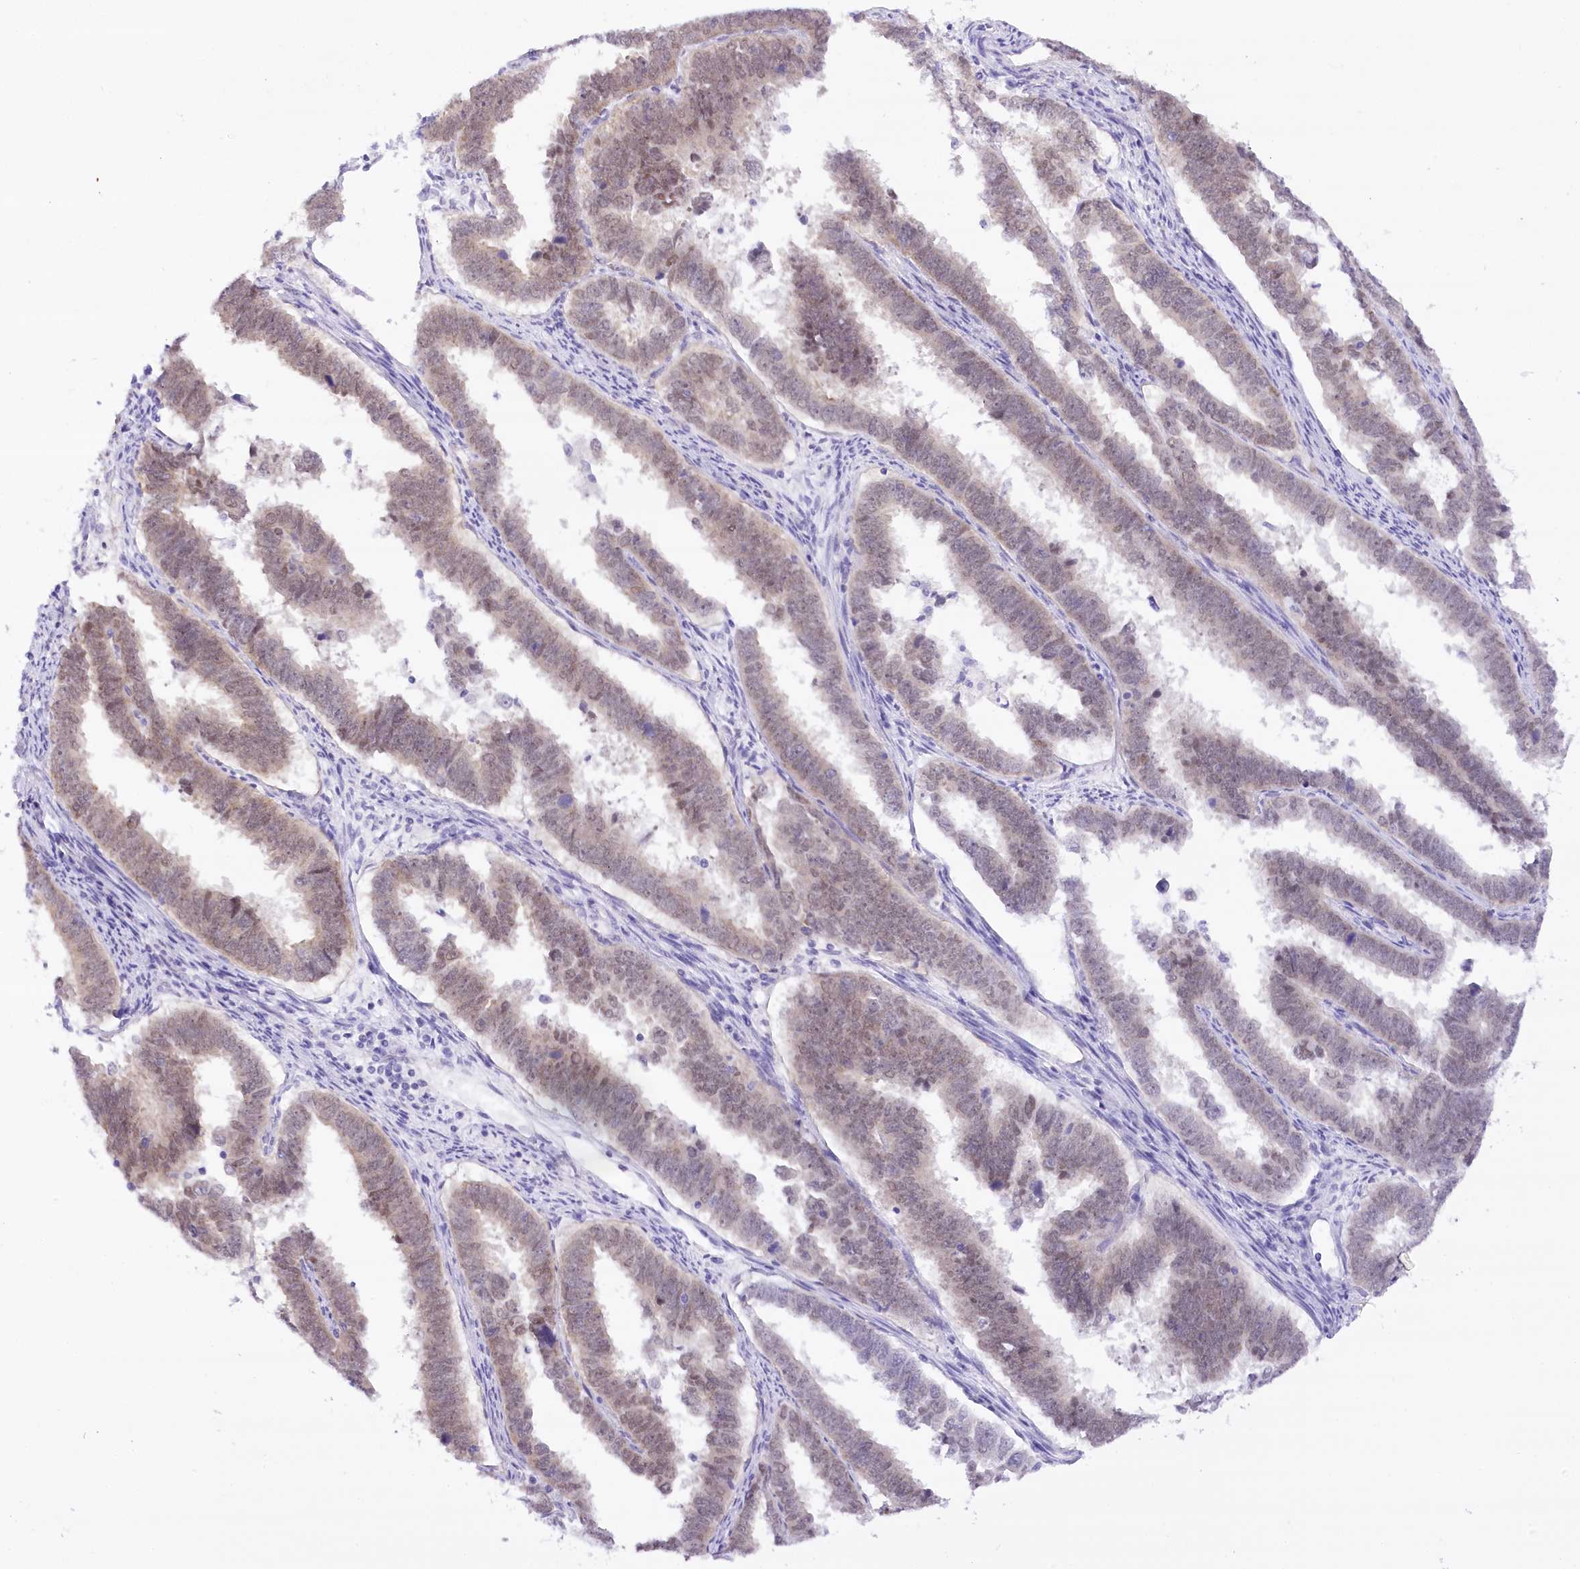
{"staining": {"intensity": "weak", "quantity": "25%-75%", "location": "cytoplasmic/membranous,nuclear"}, "tissue": "endometrial cancer", "cell_type": "Tumor cells", "image_type": "cancer", "snomed": [{"axis": "morphology", "description": "Adenocarcinoma, NOS"}, {"axis": "topography", "description": "Endometrium"}], "caption": "DAB immunohistochemical staining of human endometrial adenocarcinoma reveals weak cytoplasmic/membranous and nuclear protein positivity in about 25%-75% of tumor cells.", "gene": "HNRNPA0", "patient": {"sex": "female", "age": 75}}